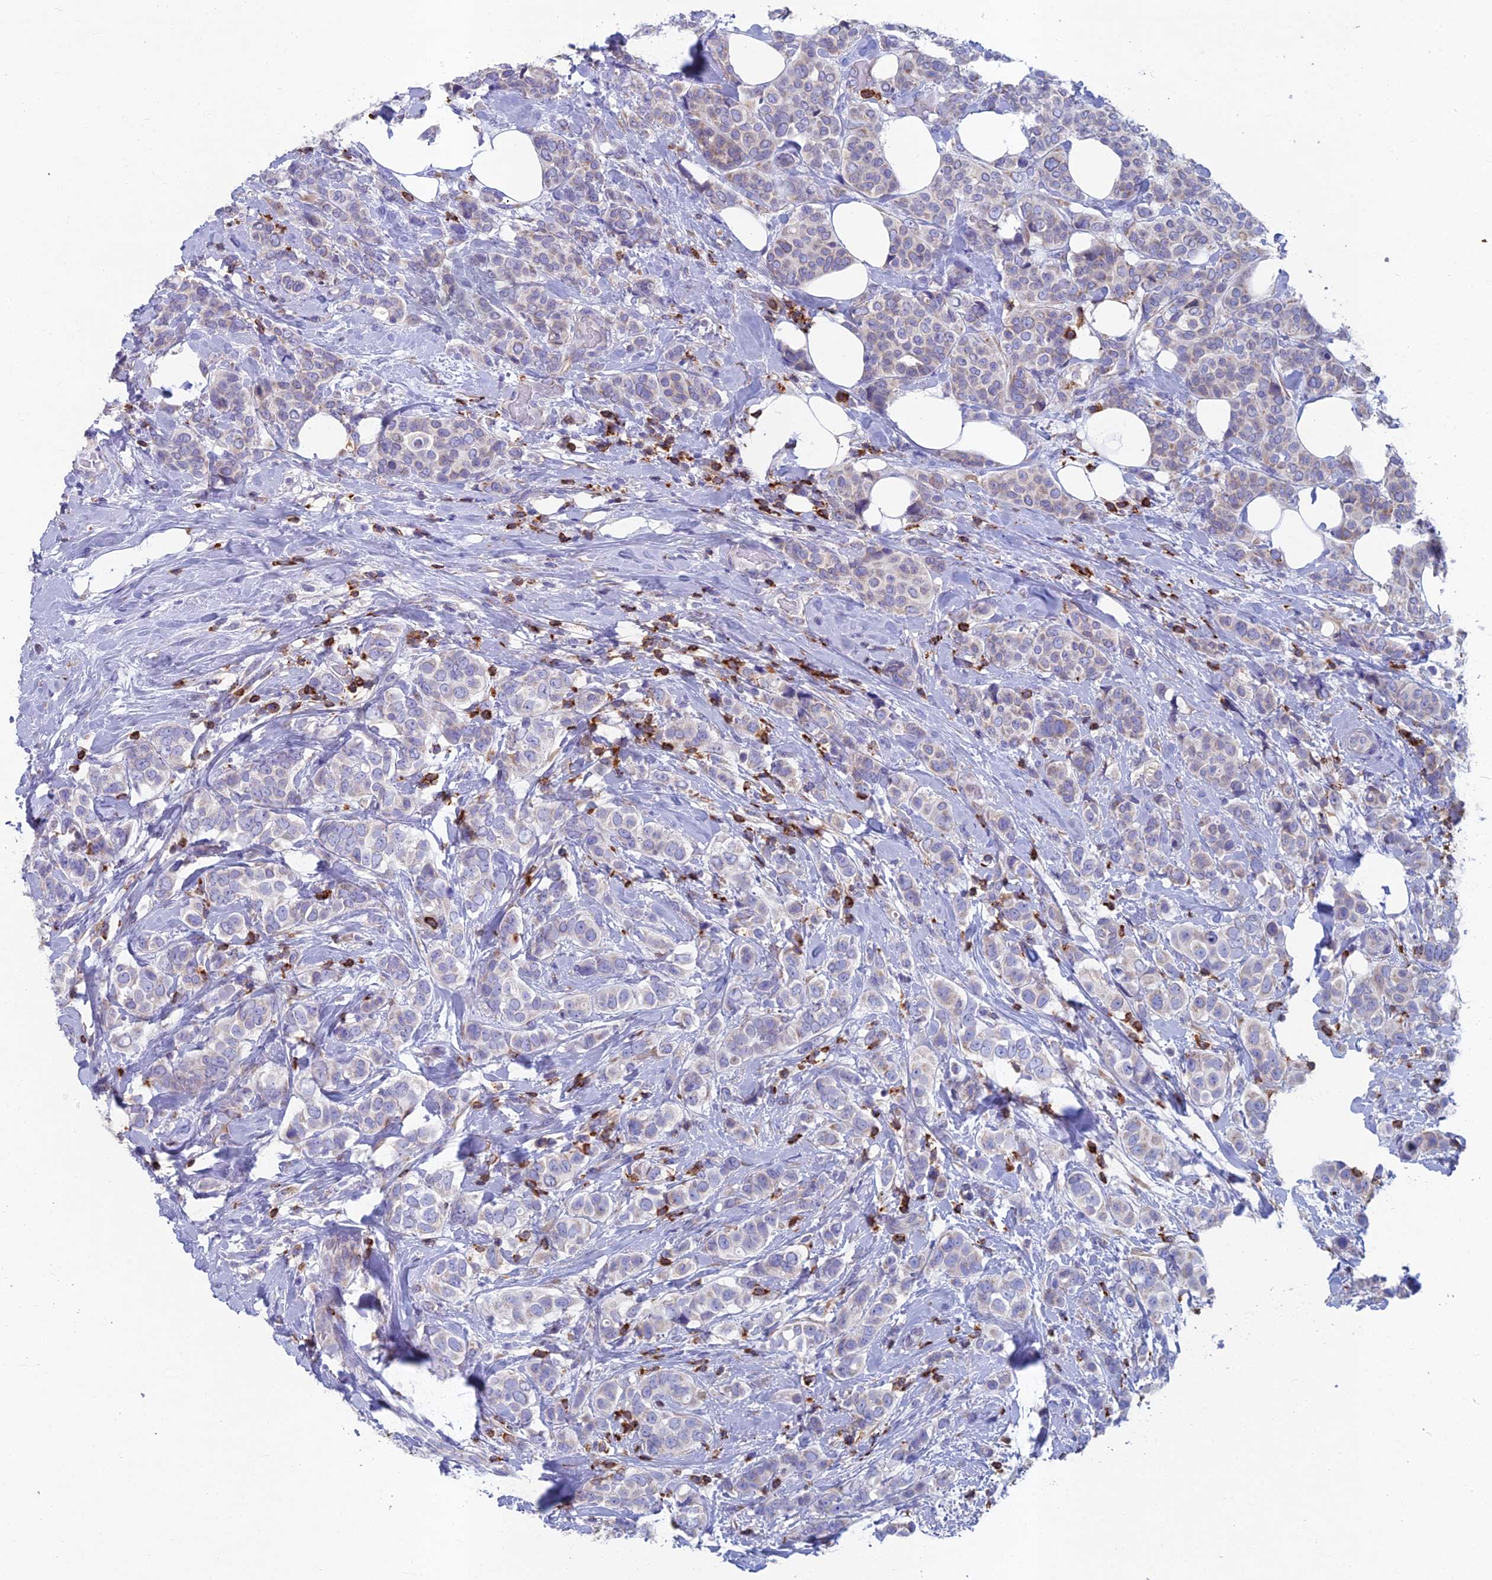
{"staining": {"intensity": "weak", "quantity": "<25%", "location": "cytoplasmic/membranous"}, "tissue": "breast cancer", "cell_type": "Tumor cells", "image_type": "cancer", "snomed": [{"axis": "morphology", "description": "Lobular carcinoma"}, {"axis": "topography", "description": "Breast"}], "caption": "Protein analysis of breast cancer exhibits no significant positivity in tumor cells.", "gene": "ABI3BP", "patient": {"sex": "female", "age": 51}}